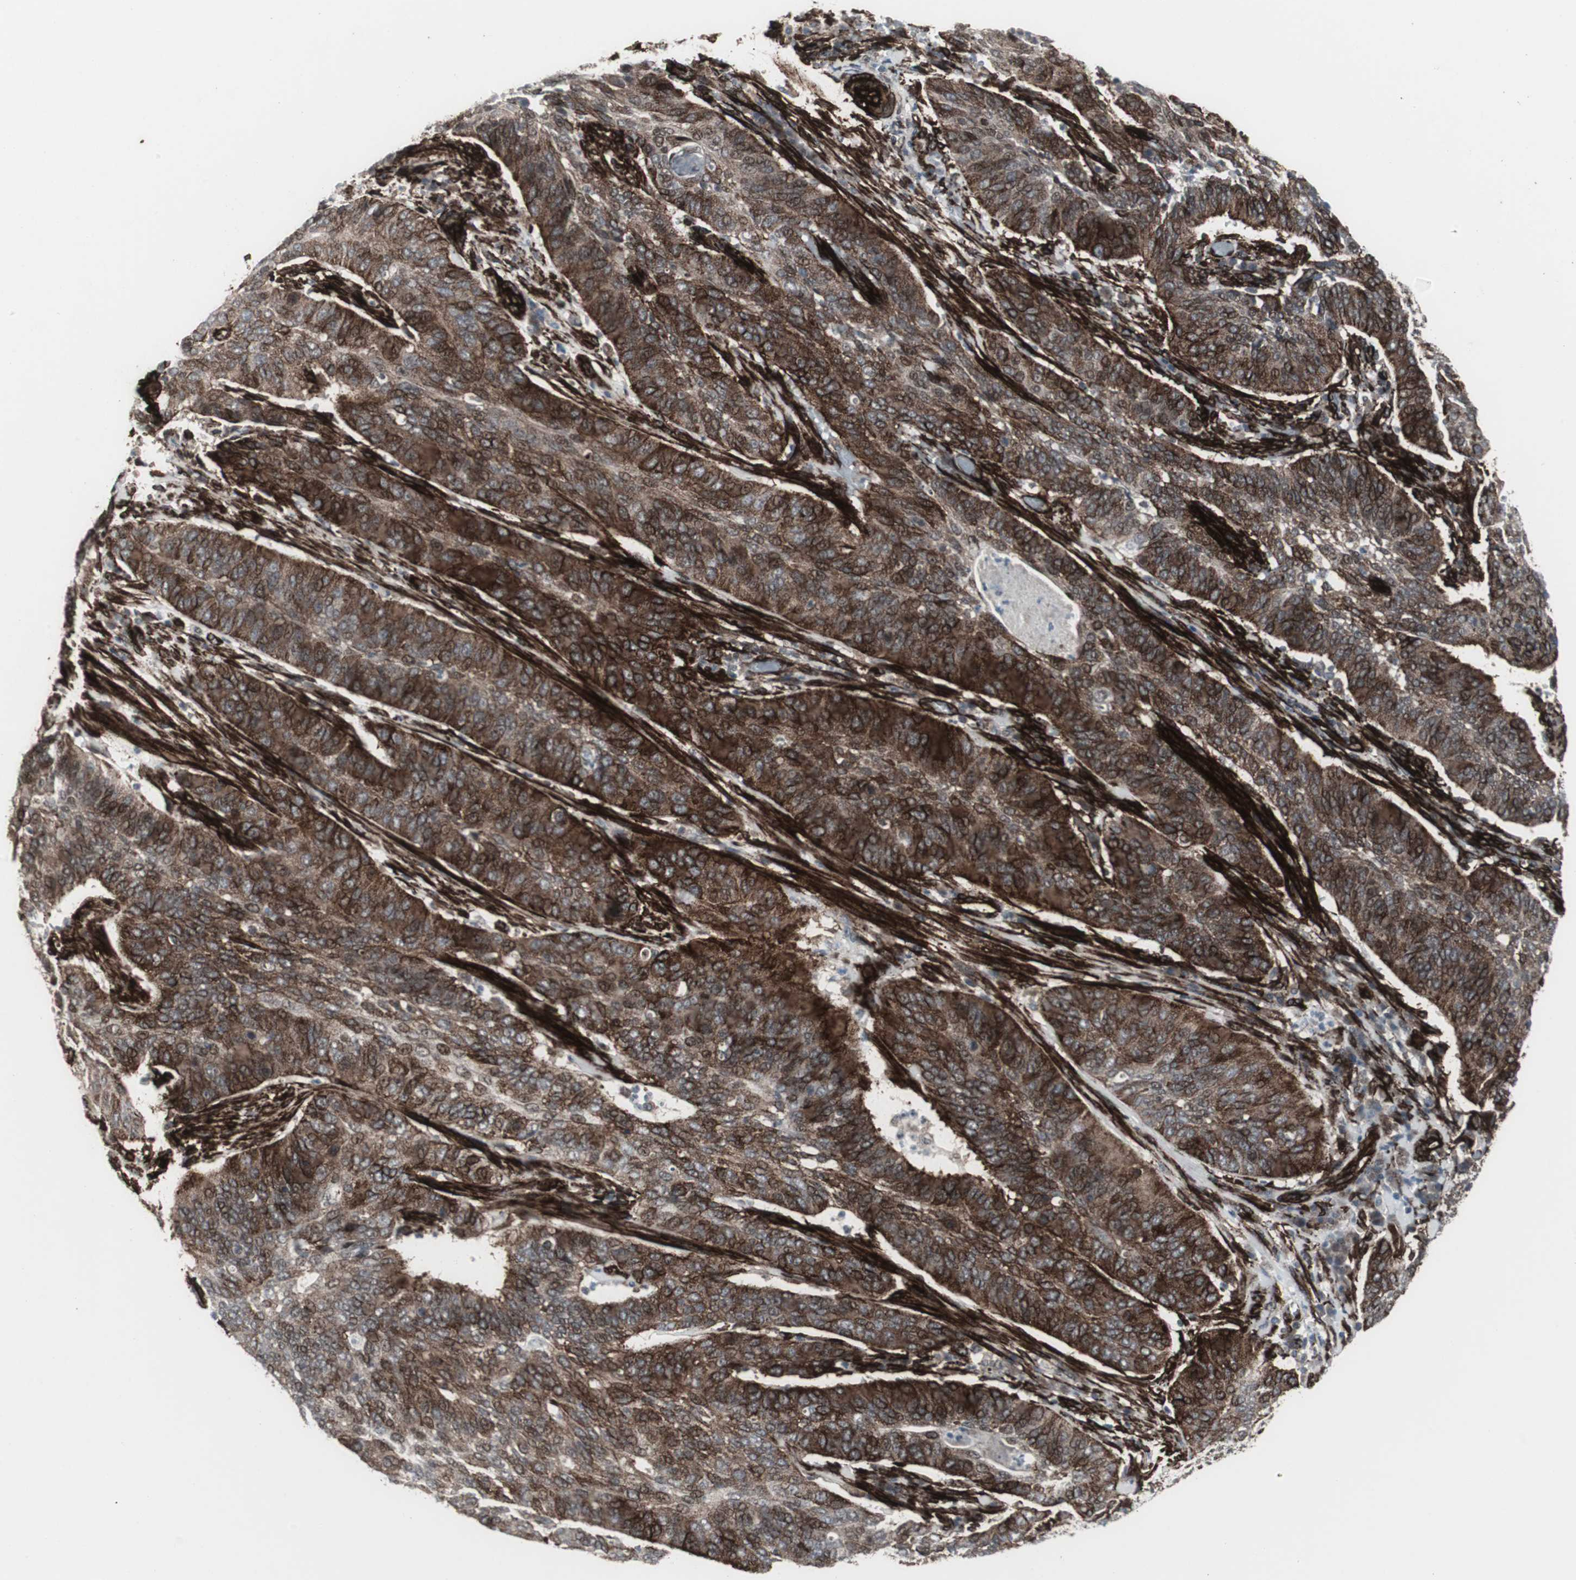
{"staining": {"intensity": "strong", "quantity": "25%-75%", "location": "cytoplasmic/membranous,nuclear"}, "tissue": "cervical cancer", "cell_type": "Tumor cells", "image_type": "cancer", "snomed": [{"axis": "morphology", "description": "Squamous cell carcinoma, NOS"}, {"axis": "topography", "description": "Cervix"}], "caption": "High-magnification brightfield microscopy of squamous cell carcinoma (cervical) stained with DAB (brown) and counterstained with hematoxylin (blue). tumor cells exhibit strong cytoplasmic/membranous and nuclear expression is seen in about25%-75% of cells.", "gene": "PDGFA", "patient": {"sex": "female", "age": 39}}